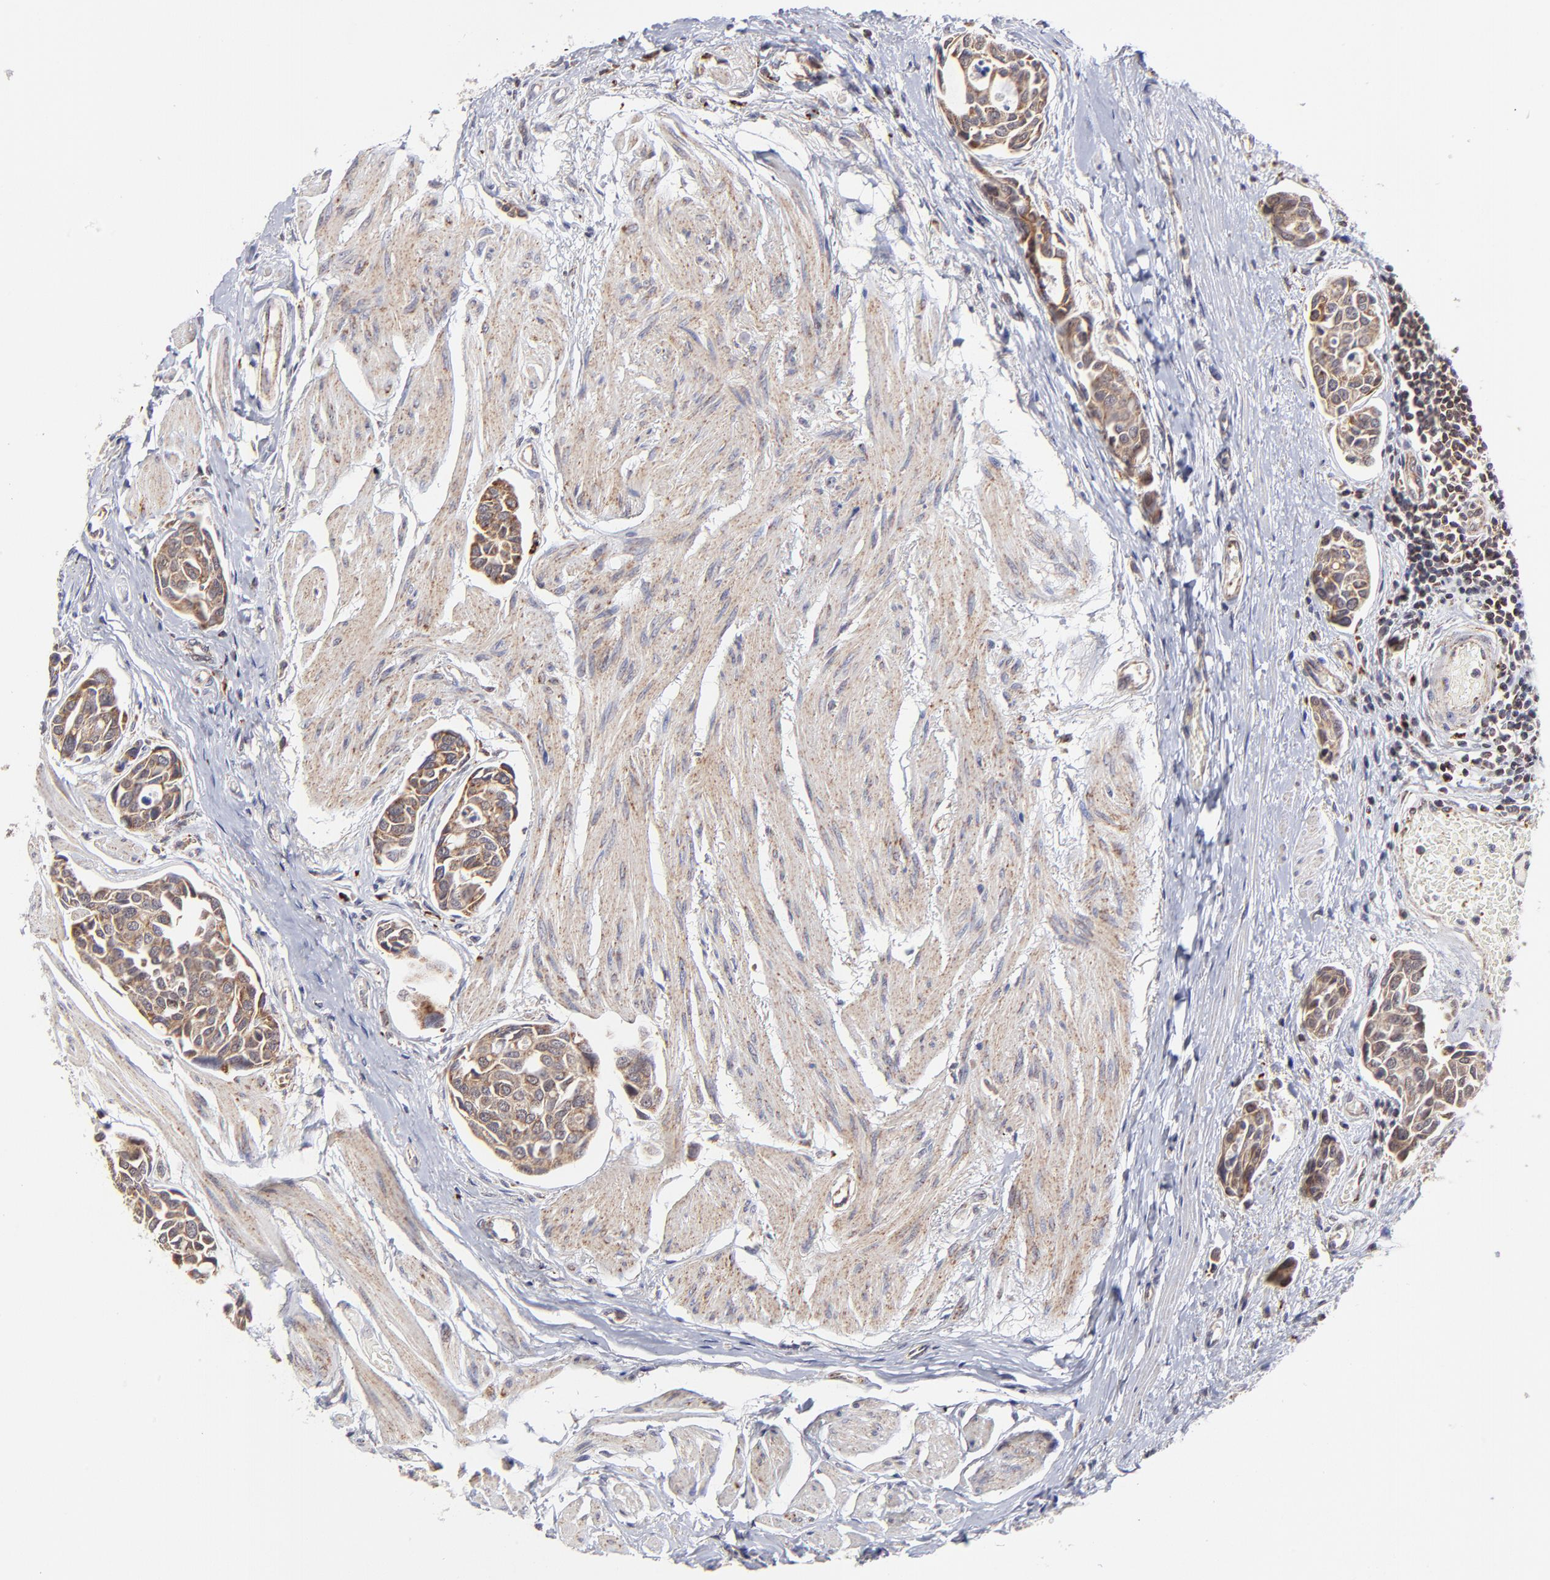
{"staining": {"intensity": "weak", "quantity": ">75%", "location": "cytoplasmic/membranous"}, "tissue": "urothelial cancer", "cell_type": "Tumor cells", "image_type": "cancer", "snomed": [{"axis": "morphology", "description": "Urothelial carcinoma, High grade"}, {"axis": "topography", "description": "Urinary bladder"}], "caption": "Urothelial cancer stained with a brown dye displays weak cytoplasmic/membranous positive positivity in about >75% of tumor cells.", "gene": "MAP2K7", "patient": {"sex": "male", "age": 78}}